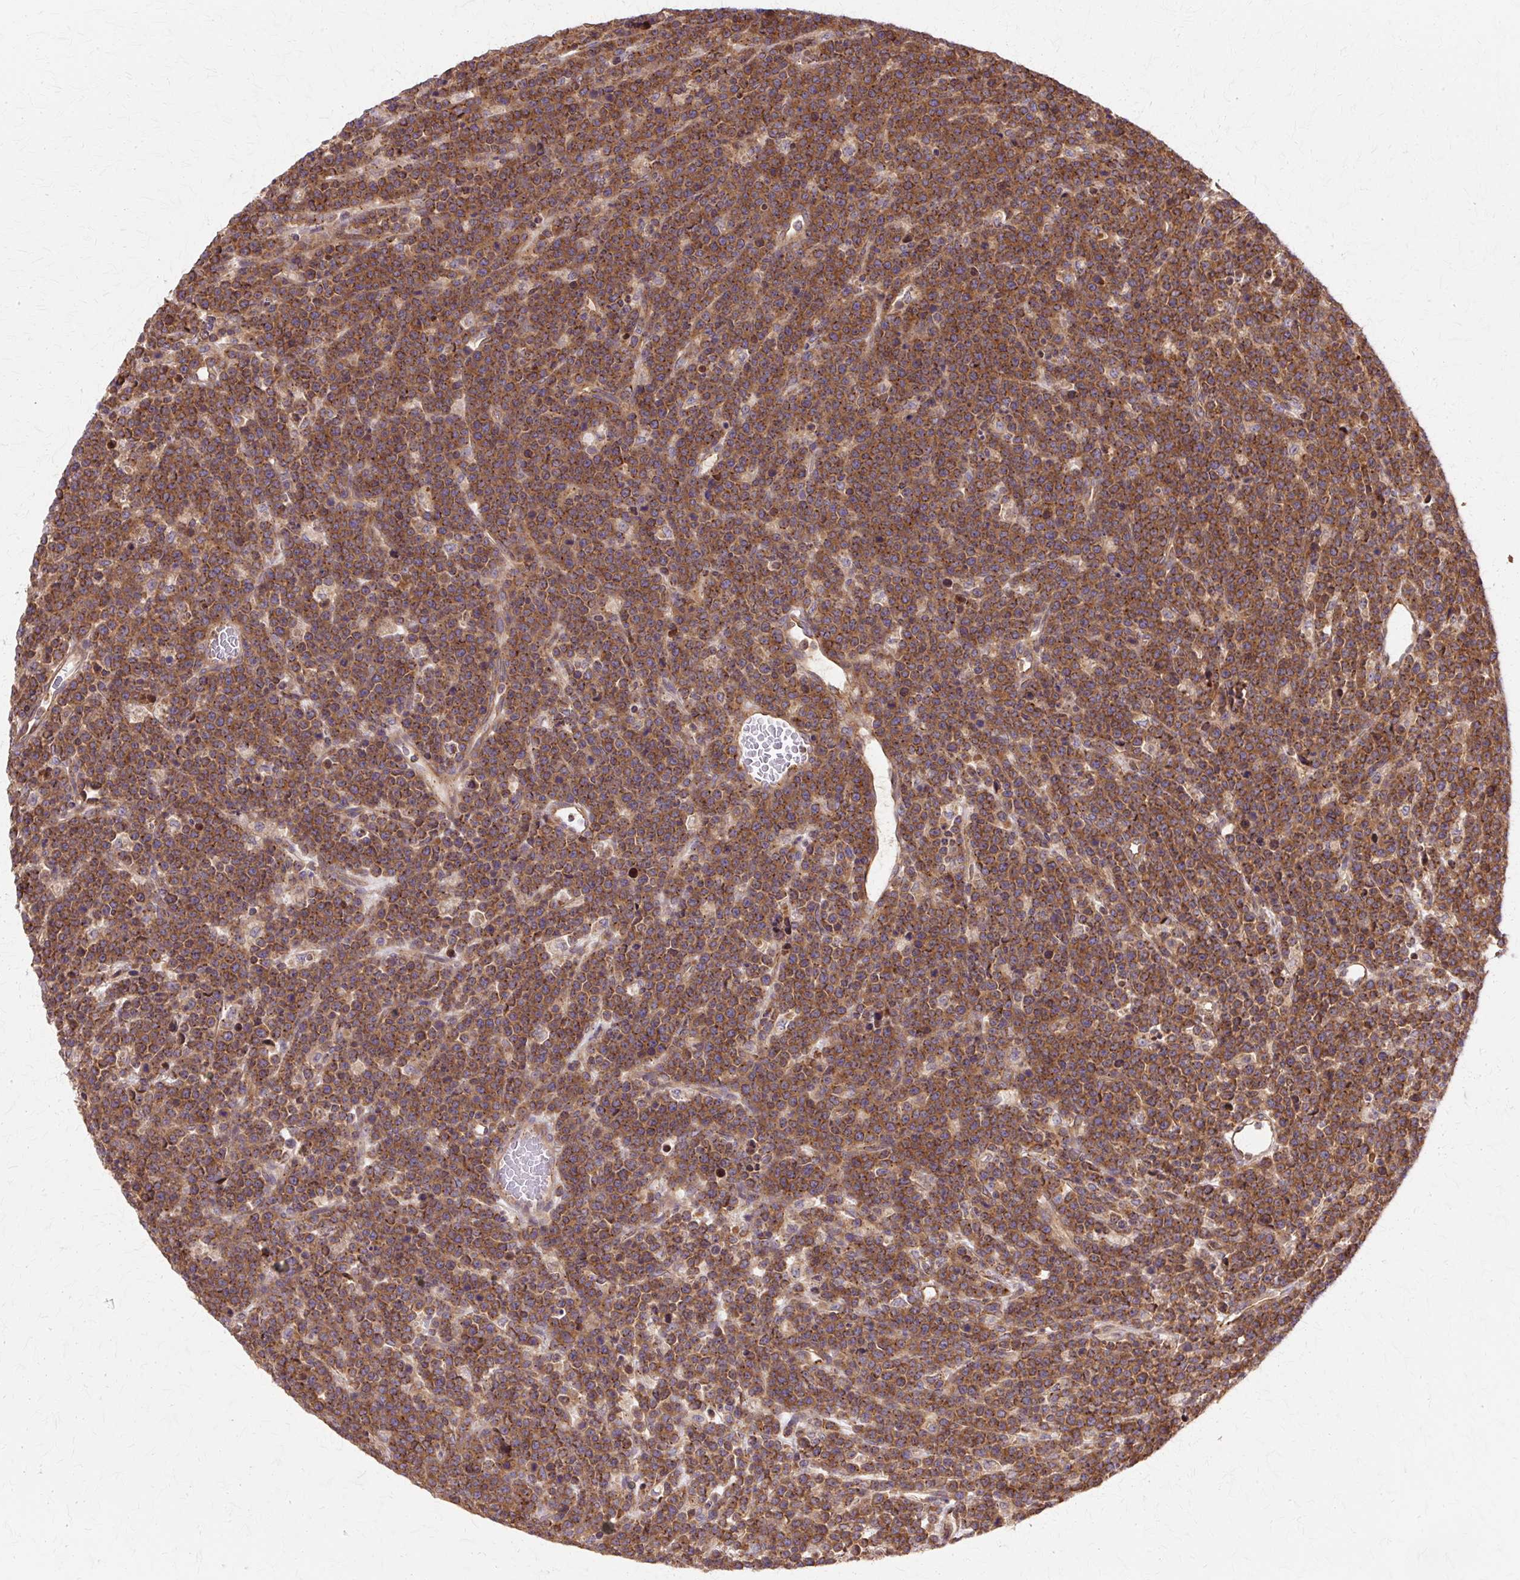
{"staining": {"intensity": "moderate", "quantity": ">75%", "location": "cytoplasmic/membranous"}, "tissue": "lymphoma", "cell_type": "Tumor cells", "image_type": "cancer", "snomed": [{"axis": "morphology", "description": "Malignant lymphoma, non-Hodgkin's type, High grade"}, {"axis": "topography", "description": "Ovary"}], "caption": "Human lymphoma stained with a brown dye demonstrates moderate cytoplasmic/membranous positive staining in approximately >75% of tumor cells.", "gene": "COPB1", "patient": {"sex": "female", "age": 56}}